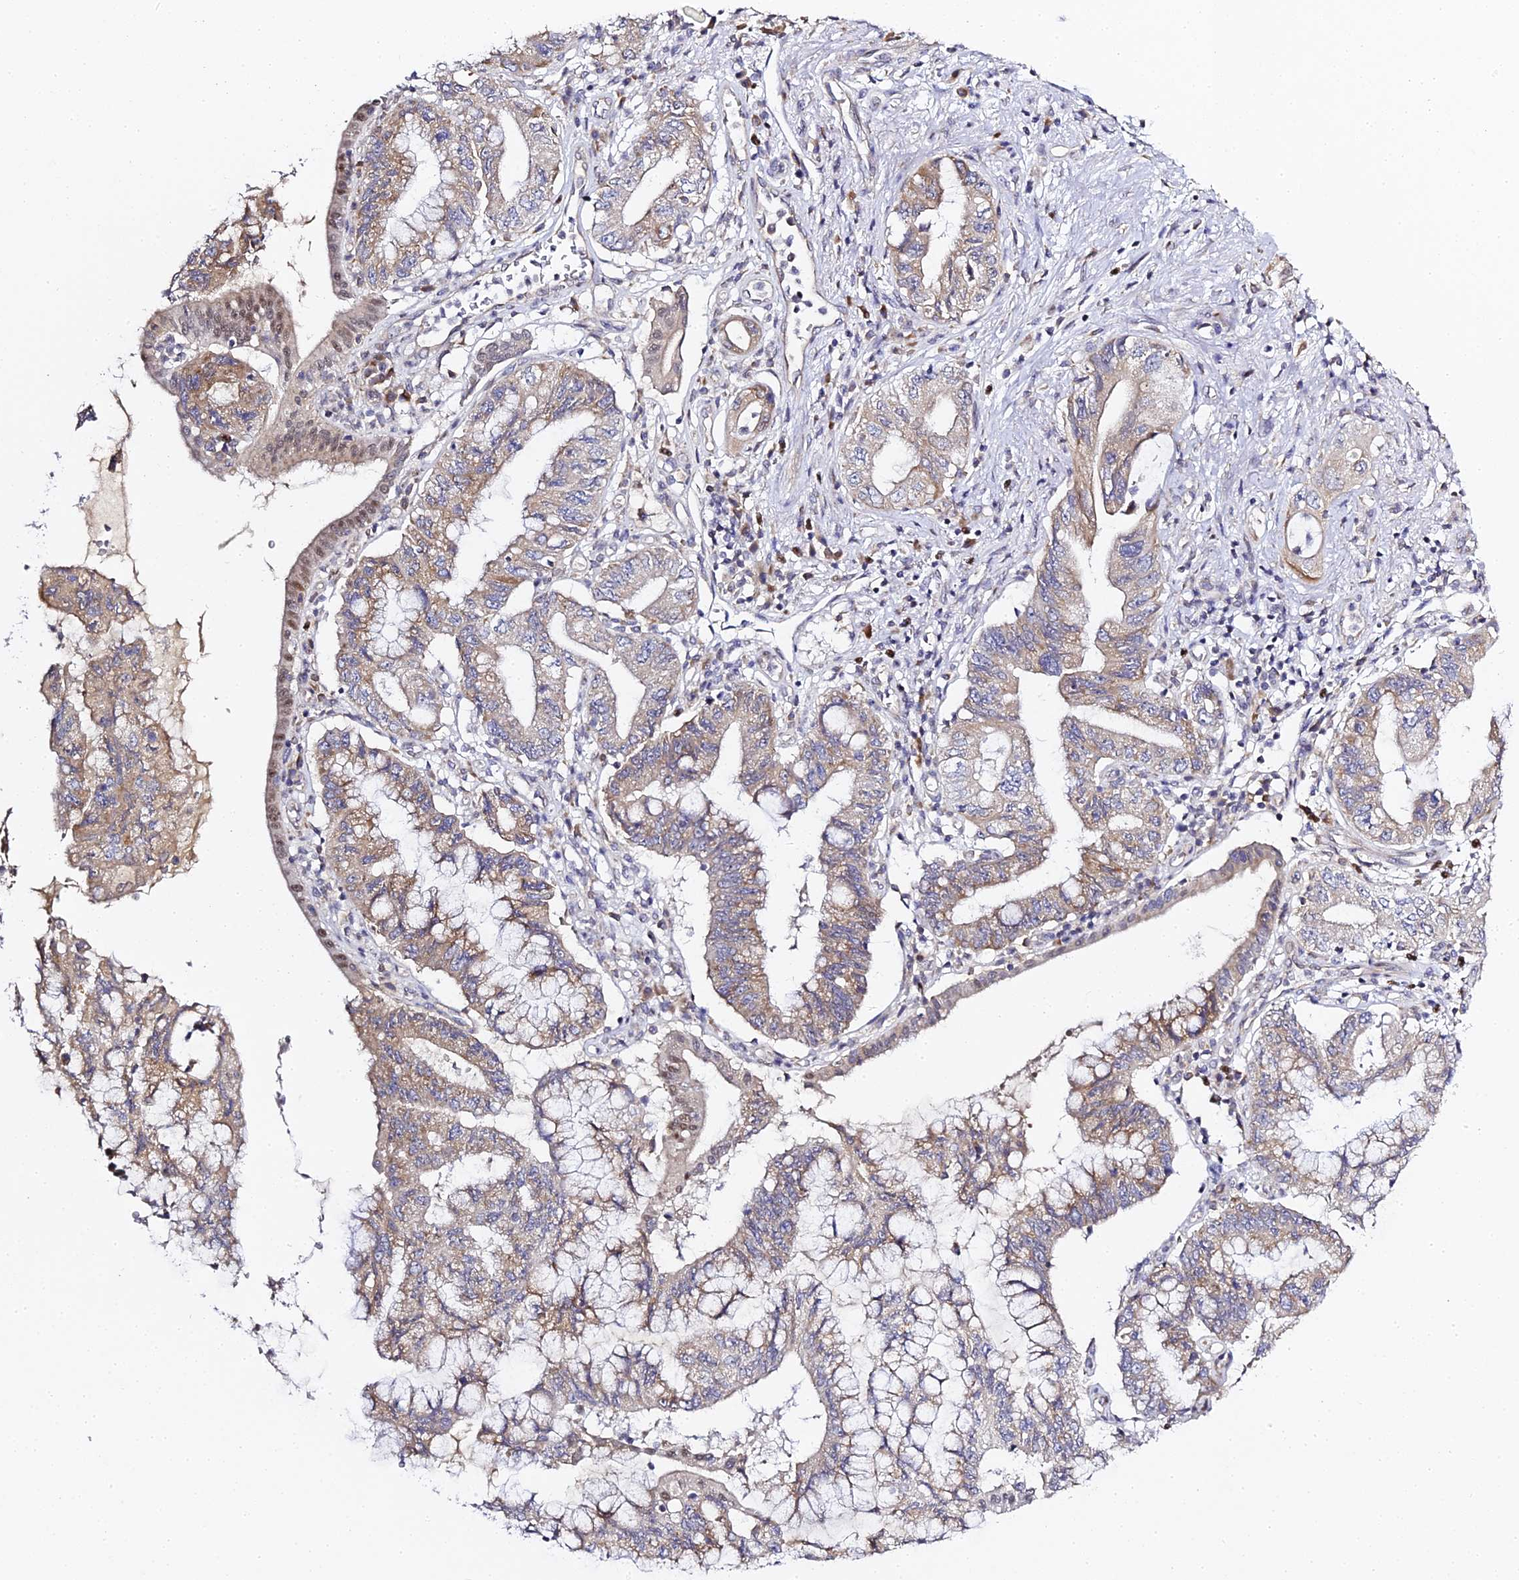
{"staining": {"intensity": "weak", "quantity": ">75%", "location": "cytoplasmic/membranous,nuclear"}, "tissue": "pancreatic cancer", "cell_type": "Tumor cells", "image_type": "cancer", "snomed": [{"axis": "morphology", "description": "Adenocarcinoma, NOS"}, {"axis": "topography", "description": "Pancreas"}], "caption": "Pancreatic cancer (adenocarcinoma) tissue demonstrates weak cytoplasmic/membranous and nuclear expression in approximately >75% of tumor cells, visualized by immunohistochemistry.", "gene": "SERP1", "patient": {"sex": "female", "age": 73}}